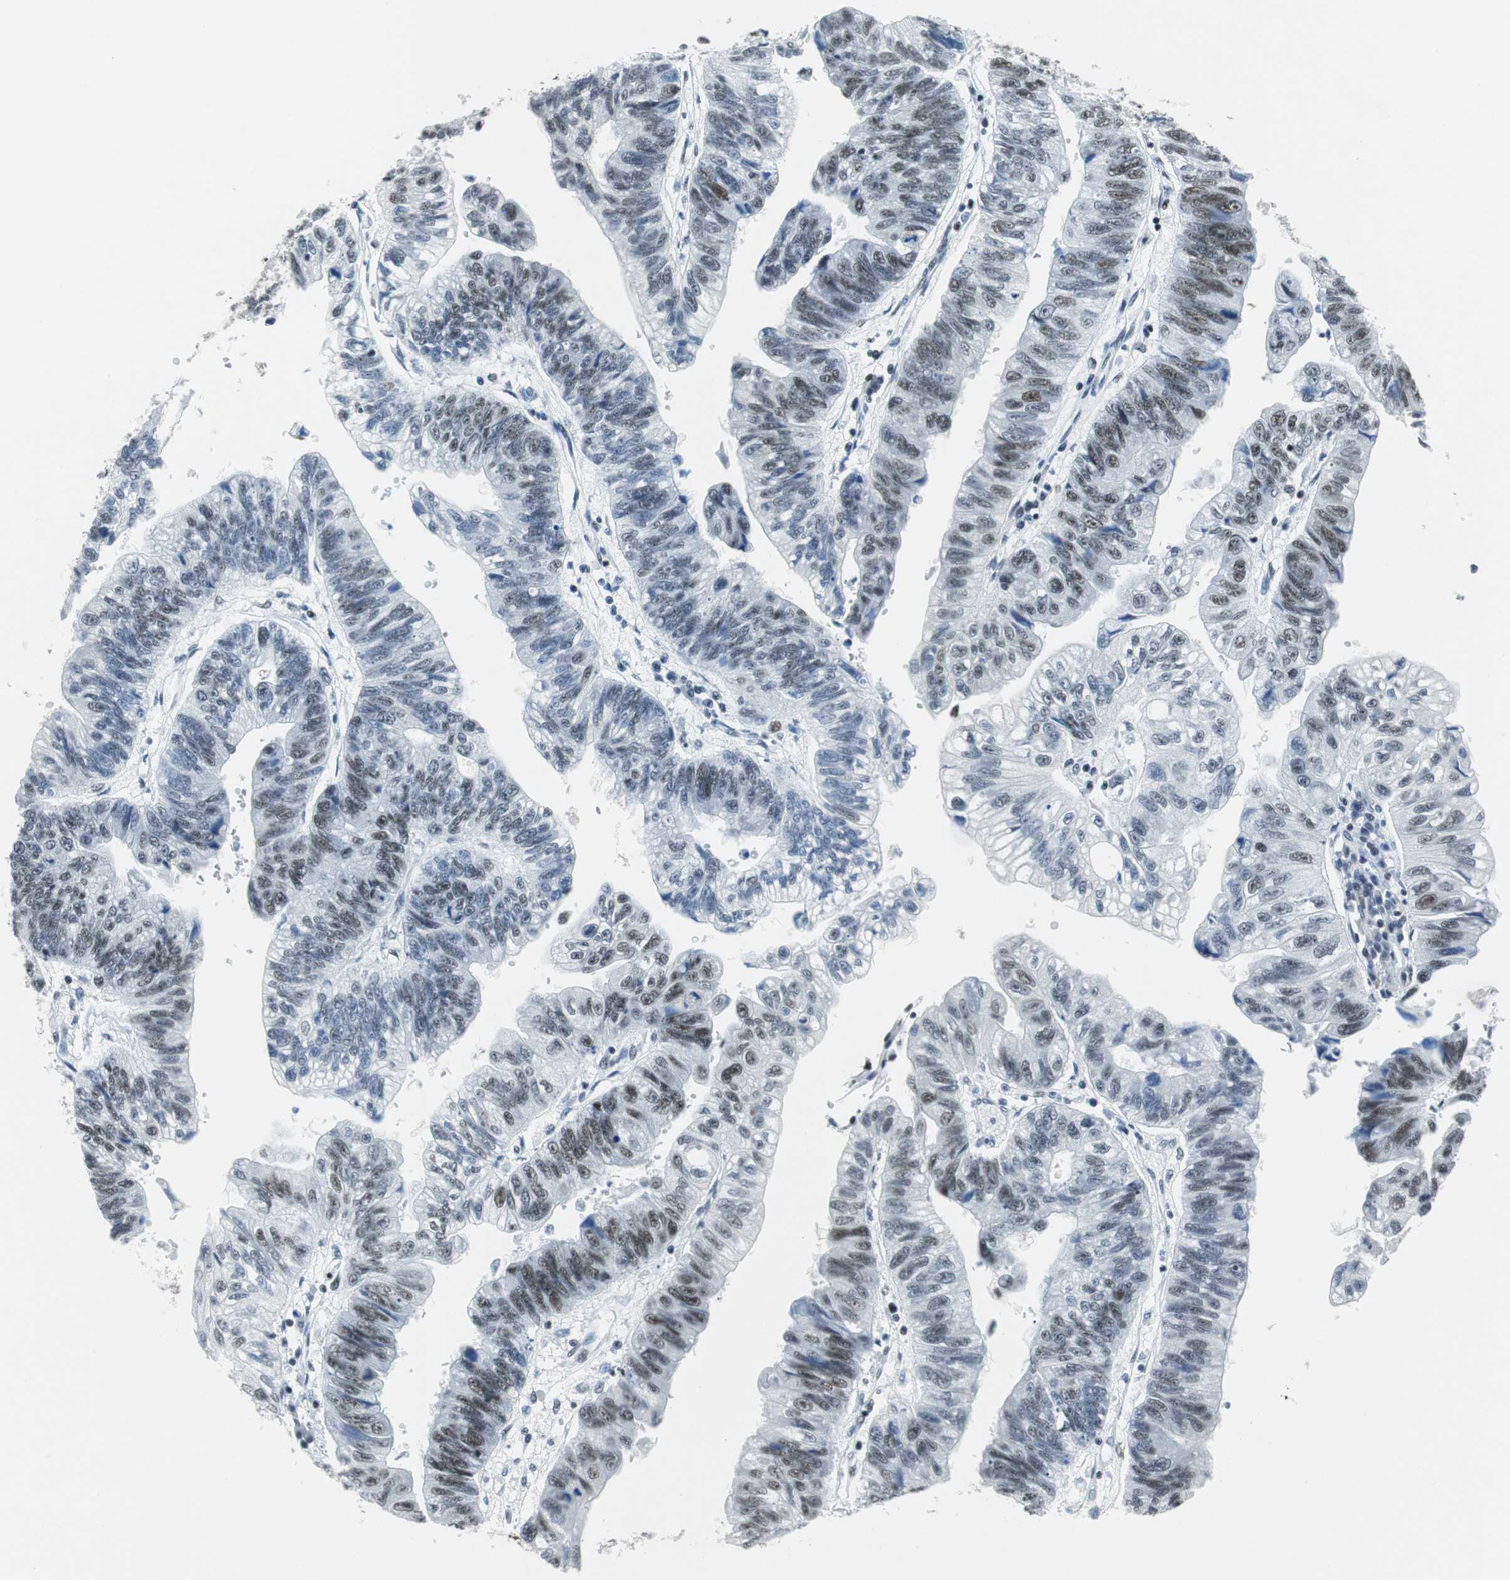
{"staining": {"intensity": "weak", "quantity": "25%-75%", "location": "nuclear"}, "tissue": "stomach cancer", "cell_type": "Tumor cells", "image_type": "cancer", "snomed": [{"axis": "morphology", "description": "Adenocarcinoma, NOS"}, {"axis": "topography", "description": "Stomach"}], "caption": "IHC of human adenocarcinoma (stomach) exhibits low levels of weak nuclear expression in about 25%-75% of tumor cells.", "gene": "HDAC3", "patient": {"sex": "male", "age": 59}}